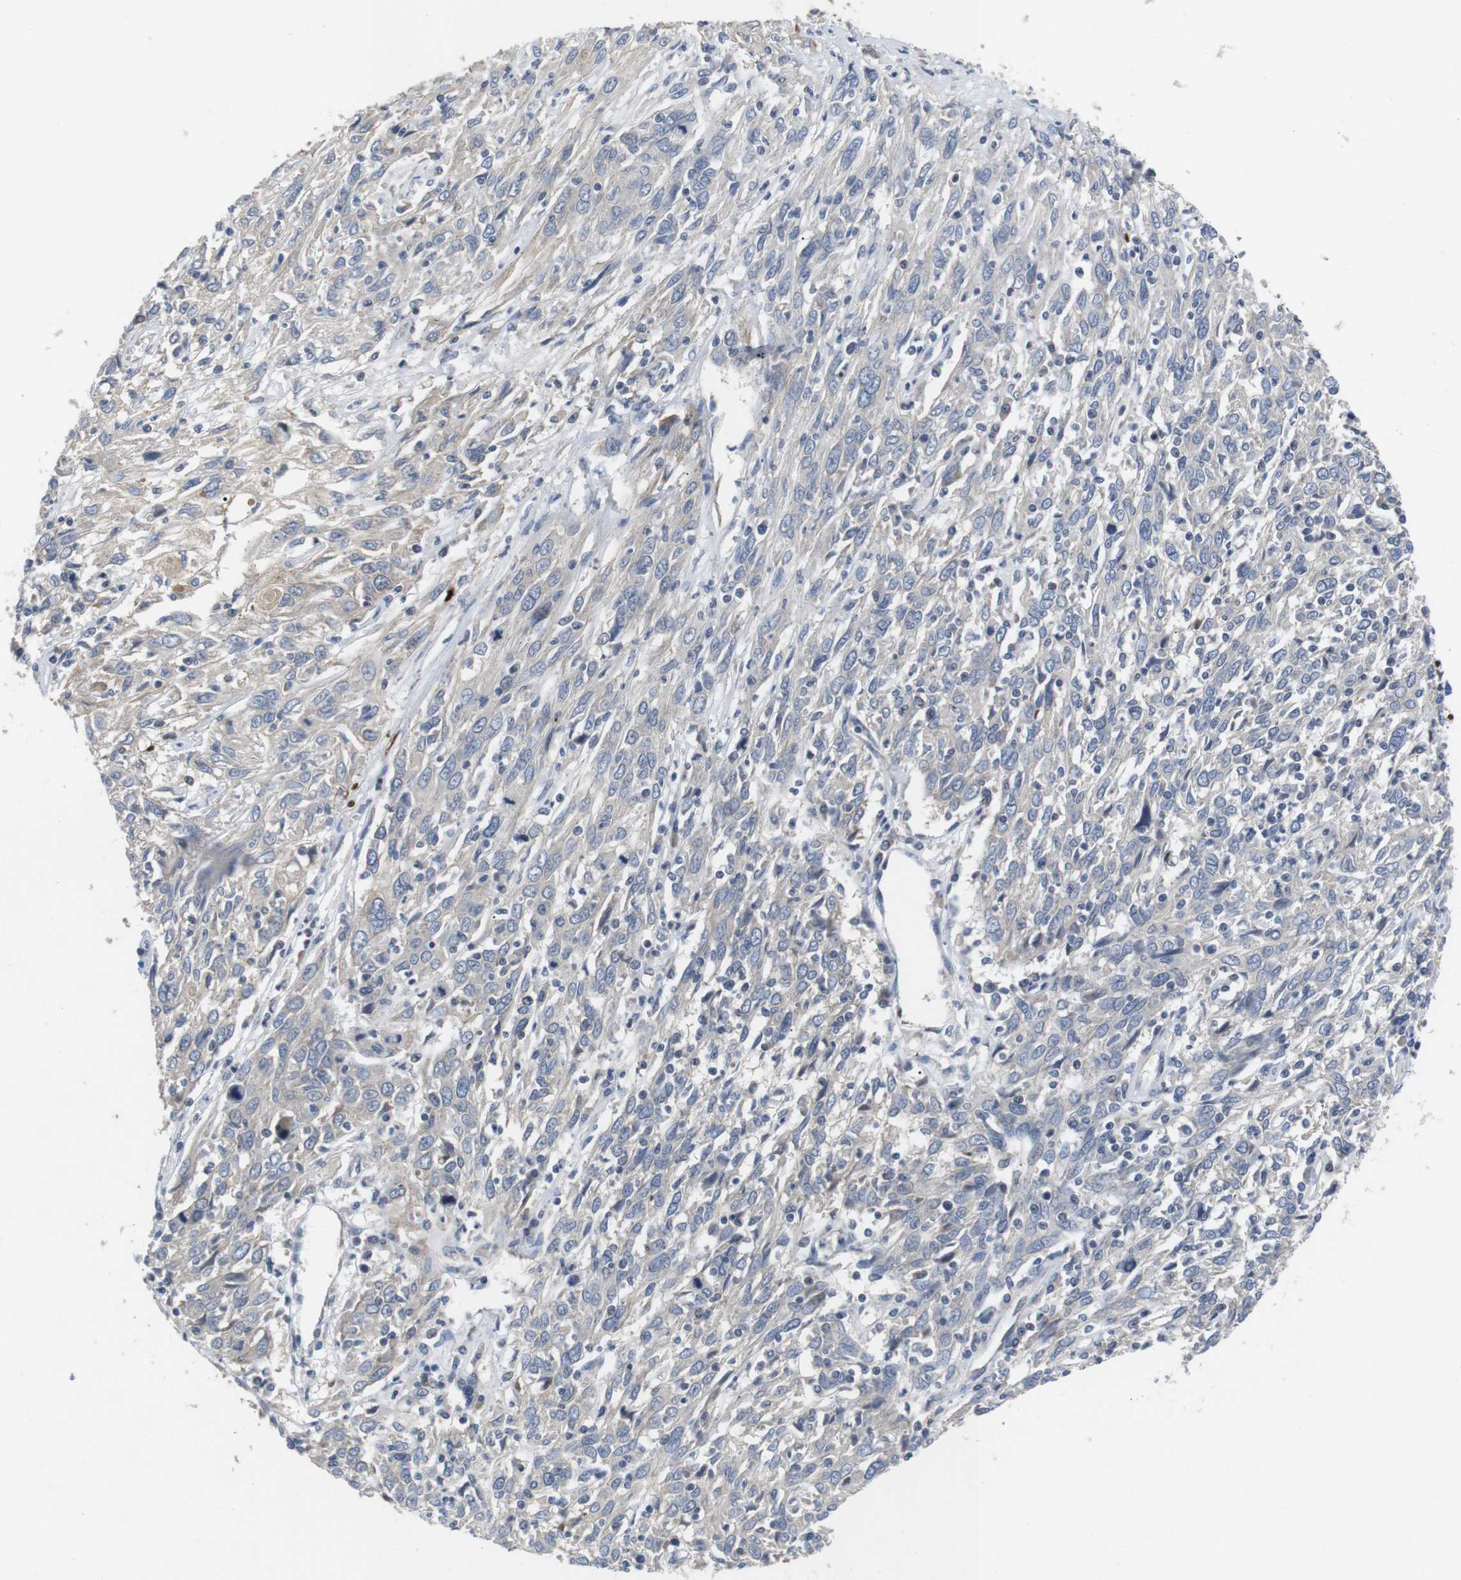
{"staining": {"intensity": "negative", "quantity": "none", "location": "none"}, "tissue": "cervical cancer", "cell_type": "Tumor cells", "image_type": "cancer", "snomed": [{"axis": "morphology", "description": "Squamous cell carcinoma, NOS"}, {"axis": "topography", "description": "Cervix"}], "caption": "Cervical squamous cell carcinoma was stained to show a protein in brown. There is no significant expression in tumor cells. Nuclei are stained in blue.", "gene": "NECTIN1", "patient": {"sex": "female", "age": 46}}